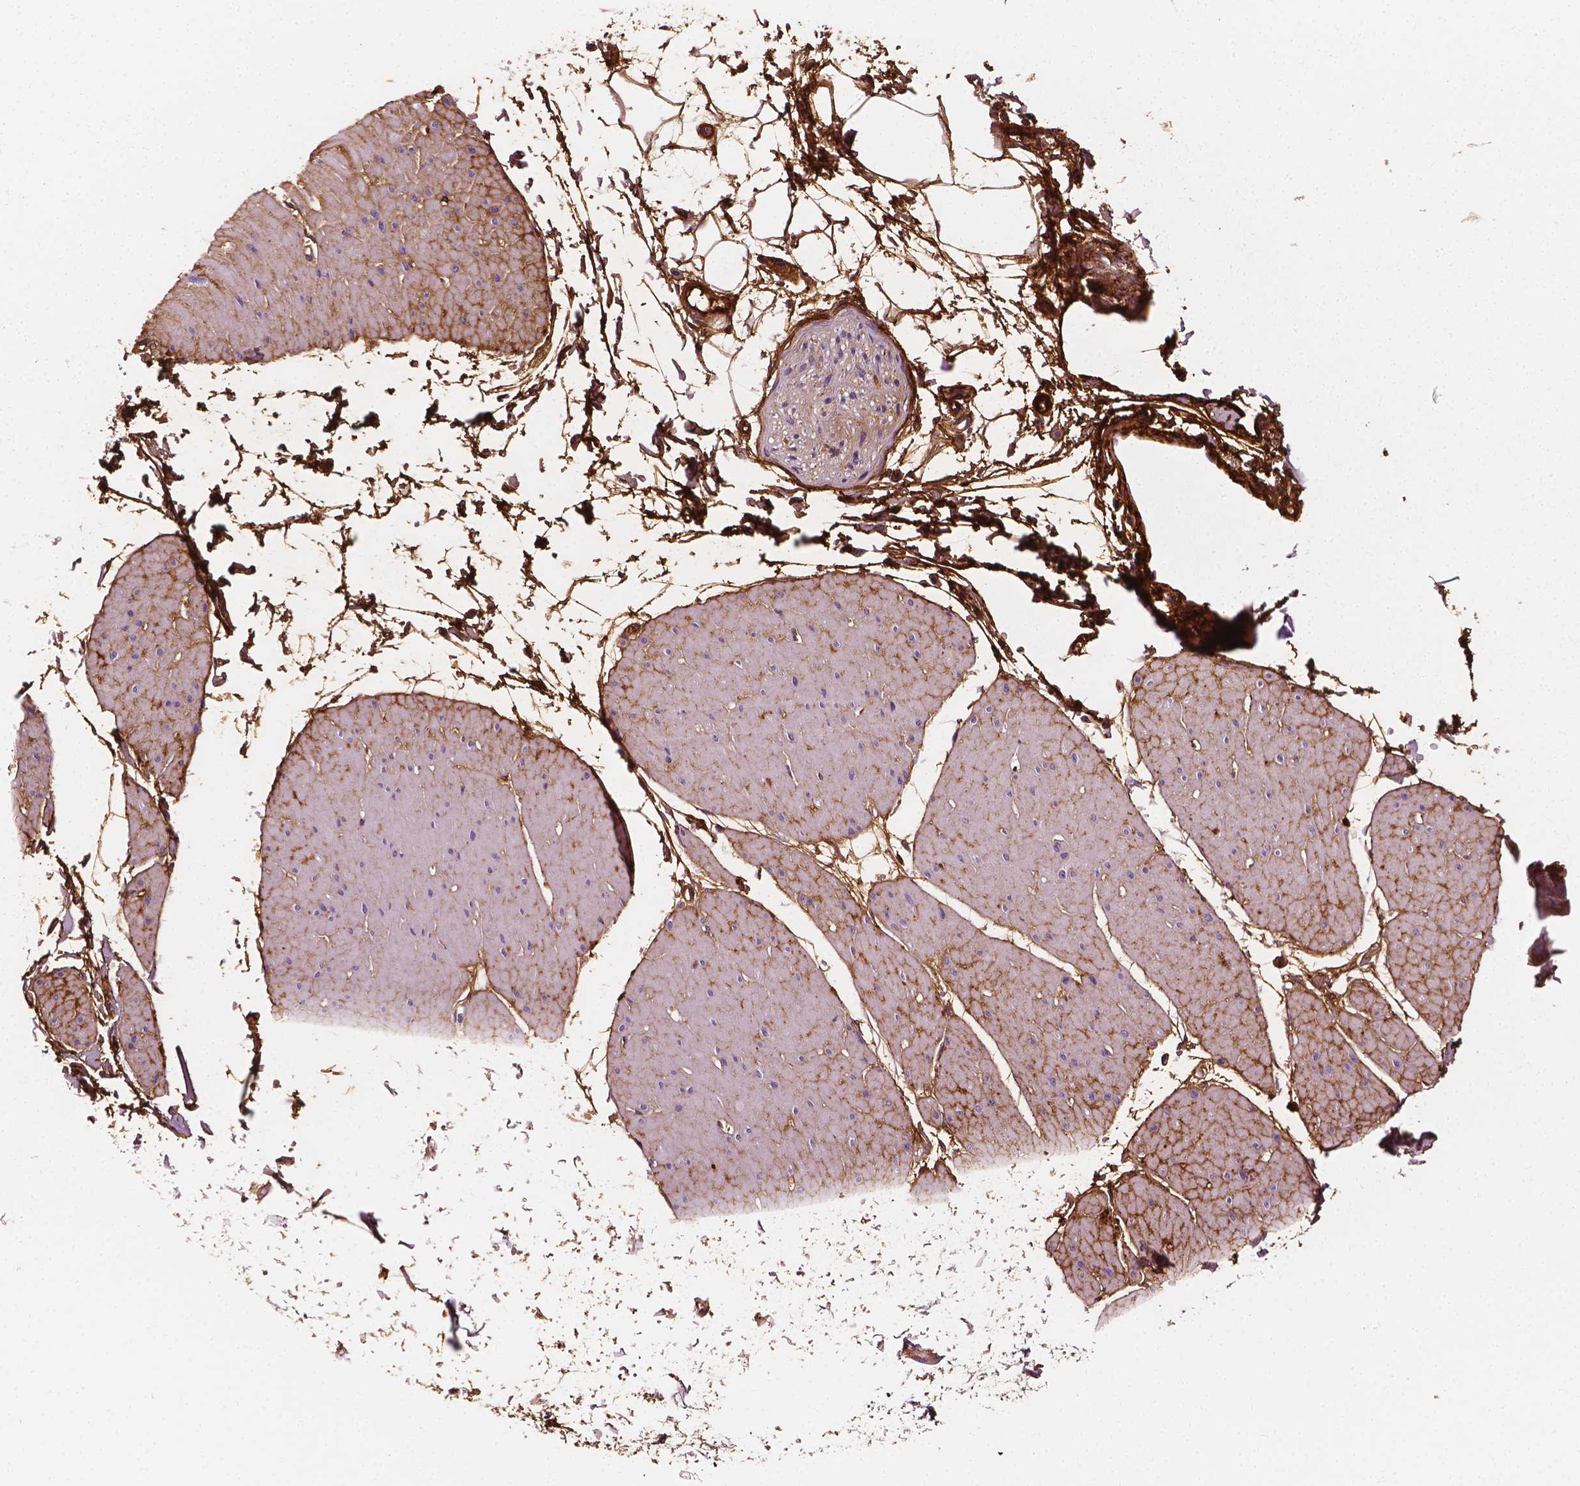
{"staining": {"intensity": "moderate", "quantity": ">75%", "location": "cytoplasmic/membranous"}, "tissue": "adipose tissue", "cell_type": "Adipocytes", "image_type": "normal", "snomed": [{"axis": "morphology", "description": "Normal tissue, NOS"}, {"axis": "topography", "description": "Smooth muscle"}, {"axis": "topography", "description": "Peripheral nerve tissue"}], "caption": "A histopathology image of human adipose tissue stained for a protein exhibits moderate cytoplasmic/membranous brown staining in adipocytes. (IHC, brightfield microscopy, high magnification).", "gene": "FBLN1", "patient": {"sex": "male", "age": 58}}